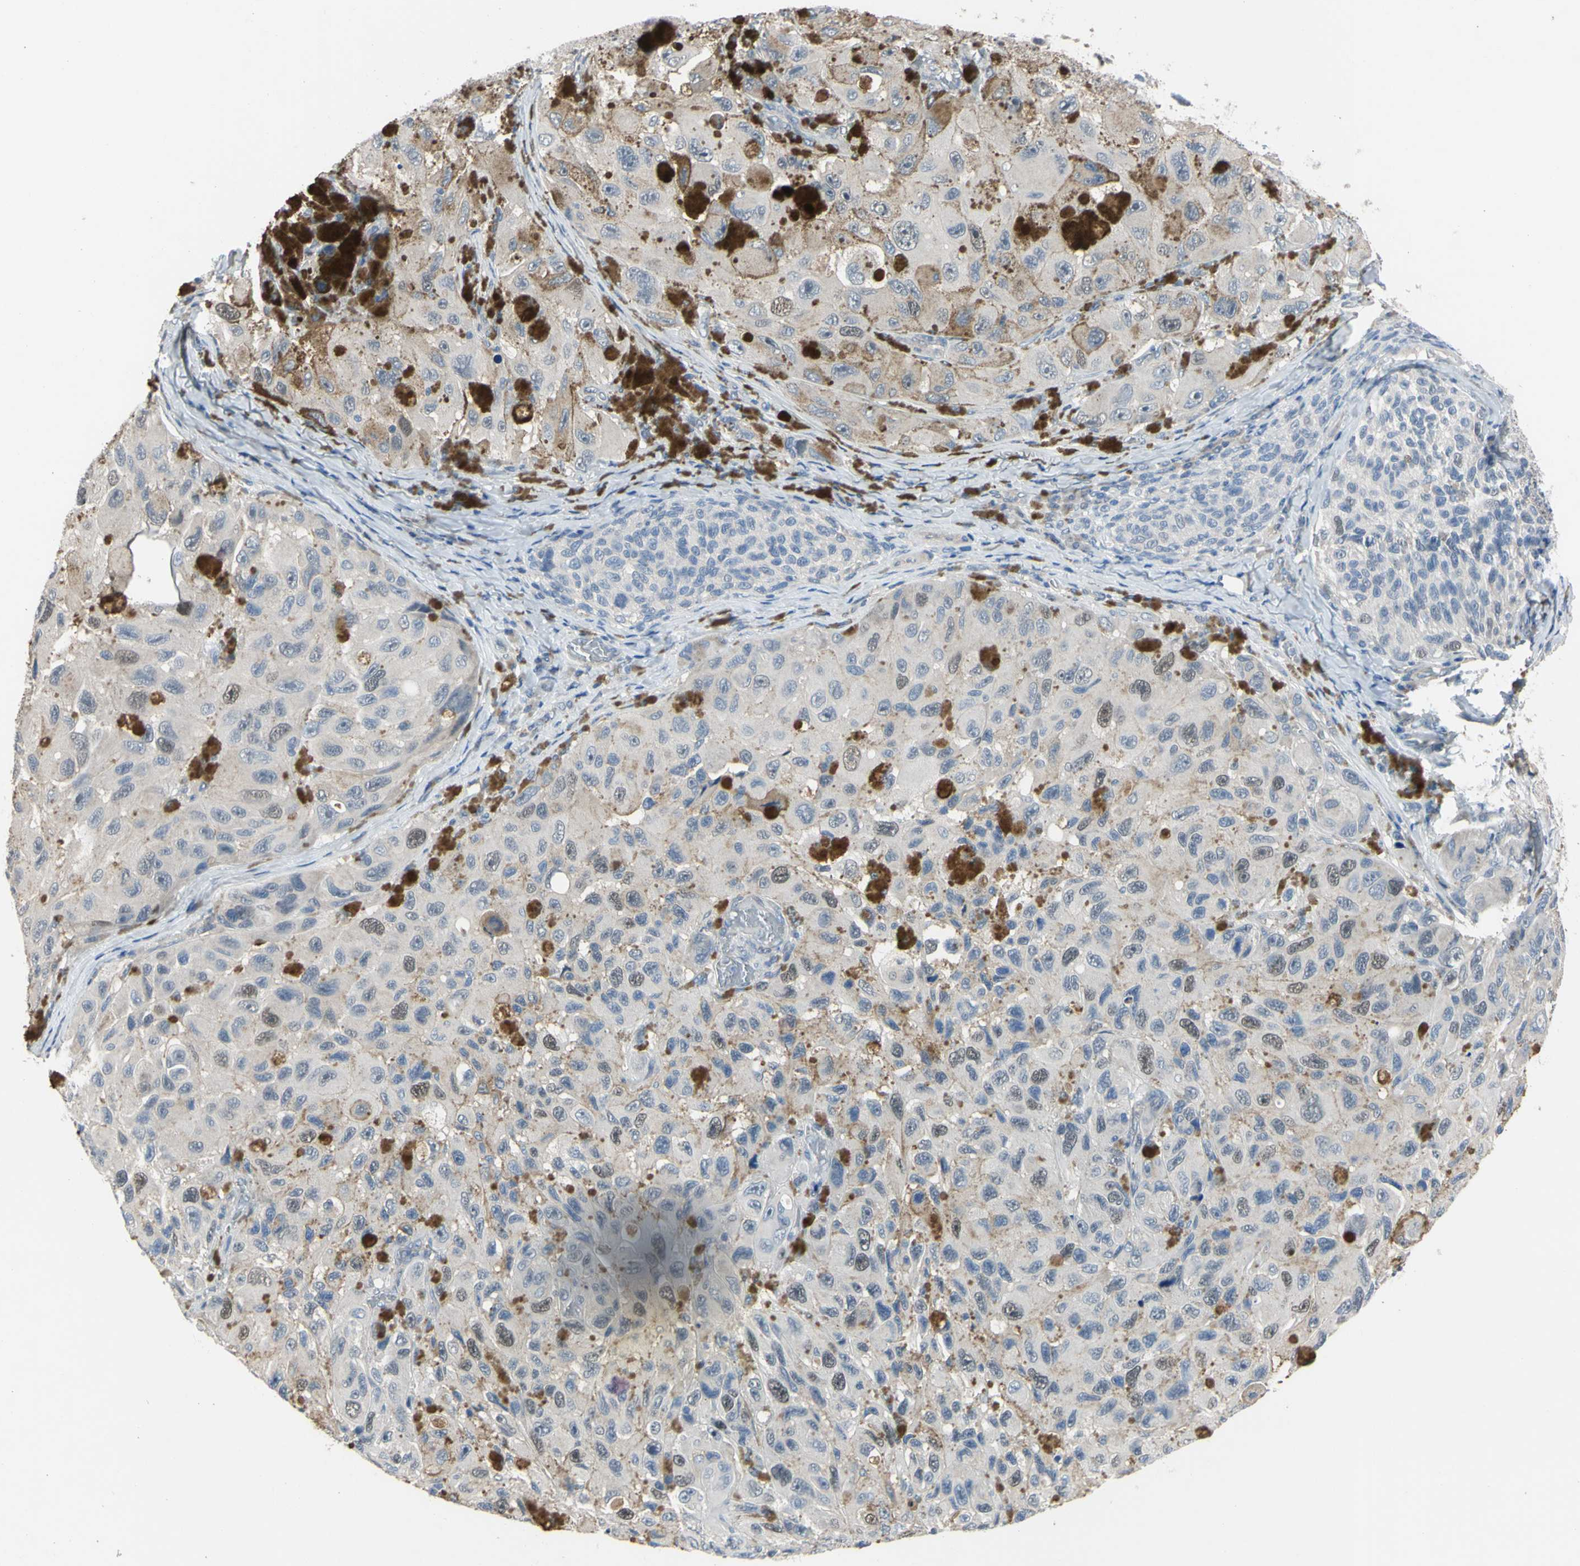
{"staining": {"intensity": "negative", "quantity": "none", "location": "none"}, "tissue": "melanoma", "cell_type": "Tumor cells", "image_type": "cancer", "snomed": [{"axis": "morphology", "description": "Malignant melanoma, NOS"}, {"axis": "topography", "description": "Skin"}], "caption": "Immunohistochemistry (IHC) histopathology image of neoplastic tissue: malignant melanoma stained with DAB reveals no significant protein staining in tumor cells. (DAB immunohistochemistry with hematoxylin counter stain).", "gene": "LHX9", "patient": {"sex": "female", "age": 73}}